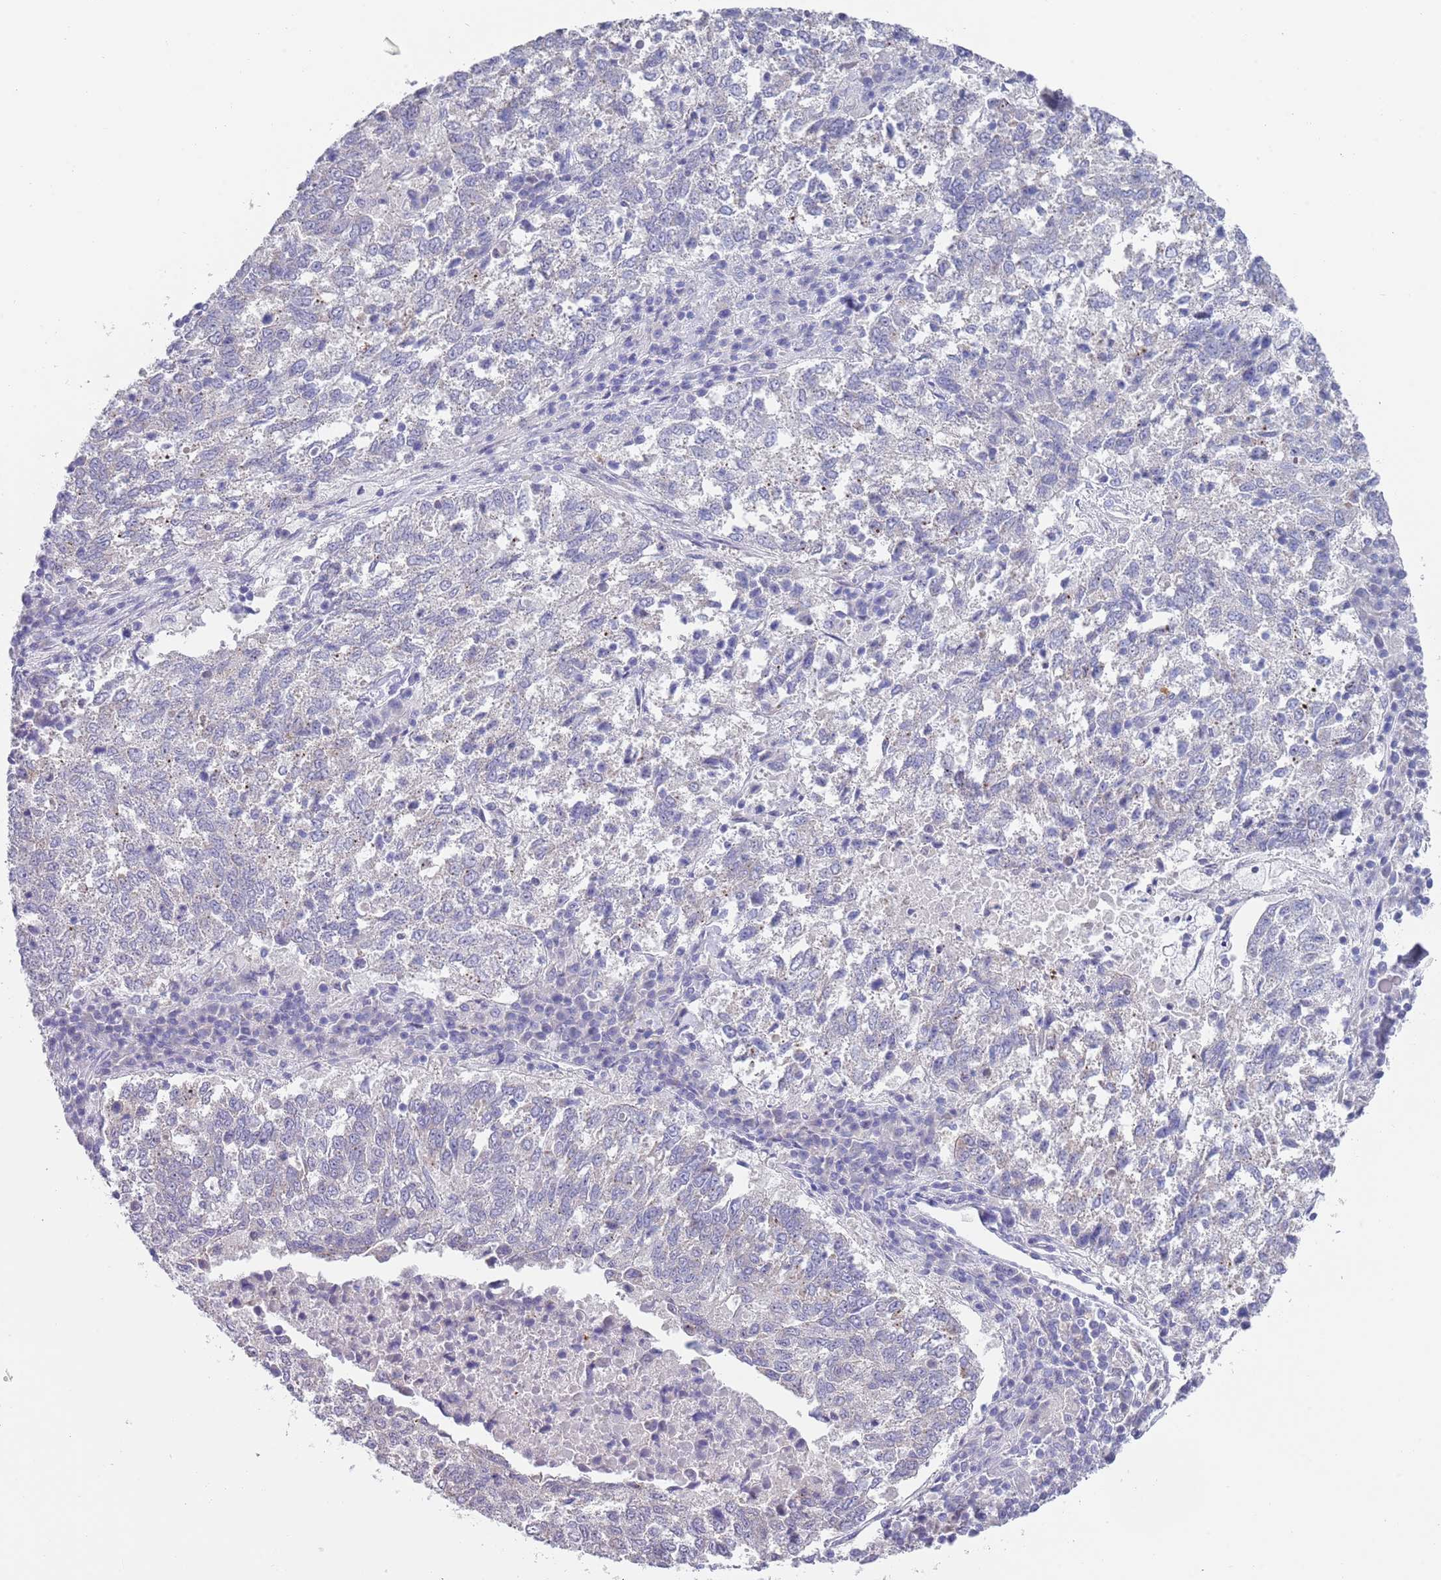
{"staining": {"intensity": "negative", "quantity": "none", "location": "none"}, "tissue": "lung cancer", "cell_type": "Tumor cells", "image_type": "cancer", "snomed": [{"axis": "morphology", "description": "Squamous cell carcinoma, NOS"}, {"axis": "topography", "description": "Lung"}], "caption": "There is no significant expression in tumor cells of lung squamous cell carcinoma. (Immunohistochemistry, brightfield microscopy, high magnification).", "gene": "SPIRE2", "patient": {"sex": "male", "age": 73}}